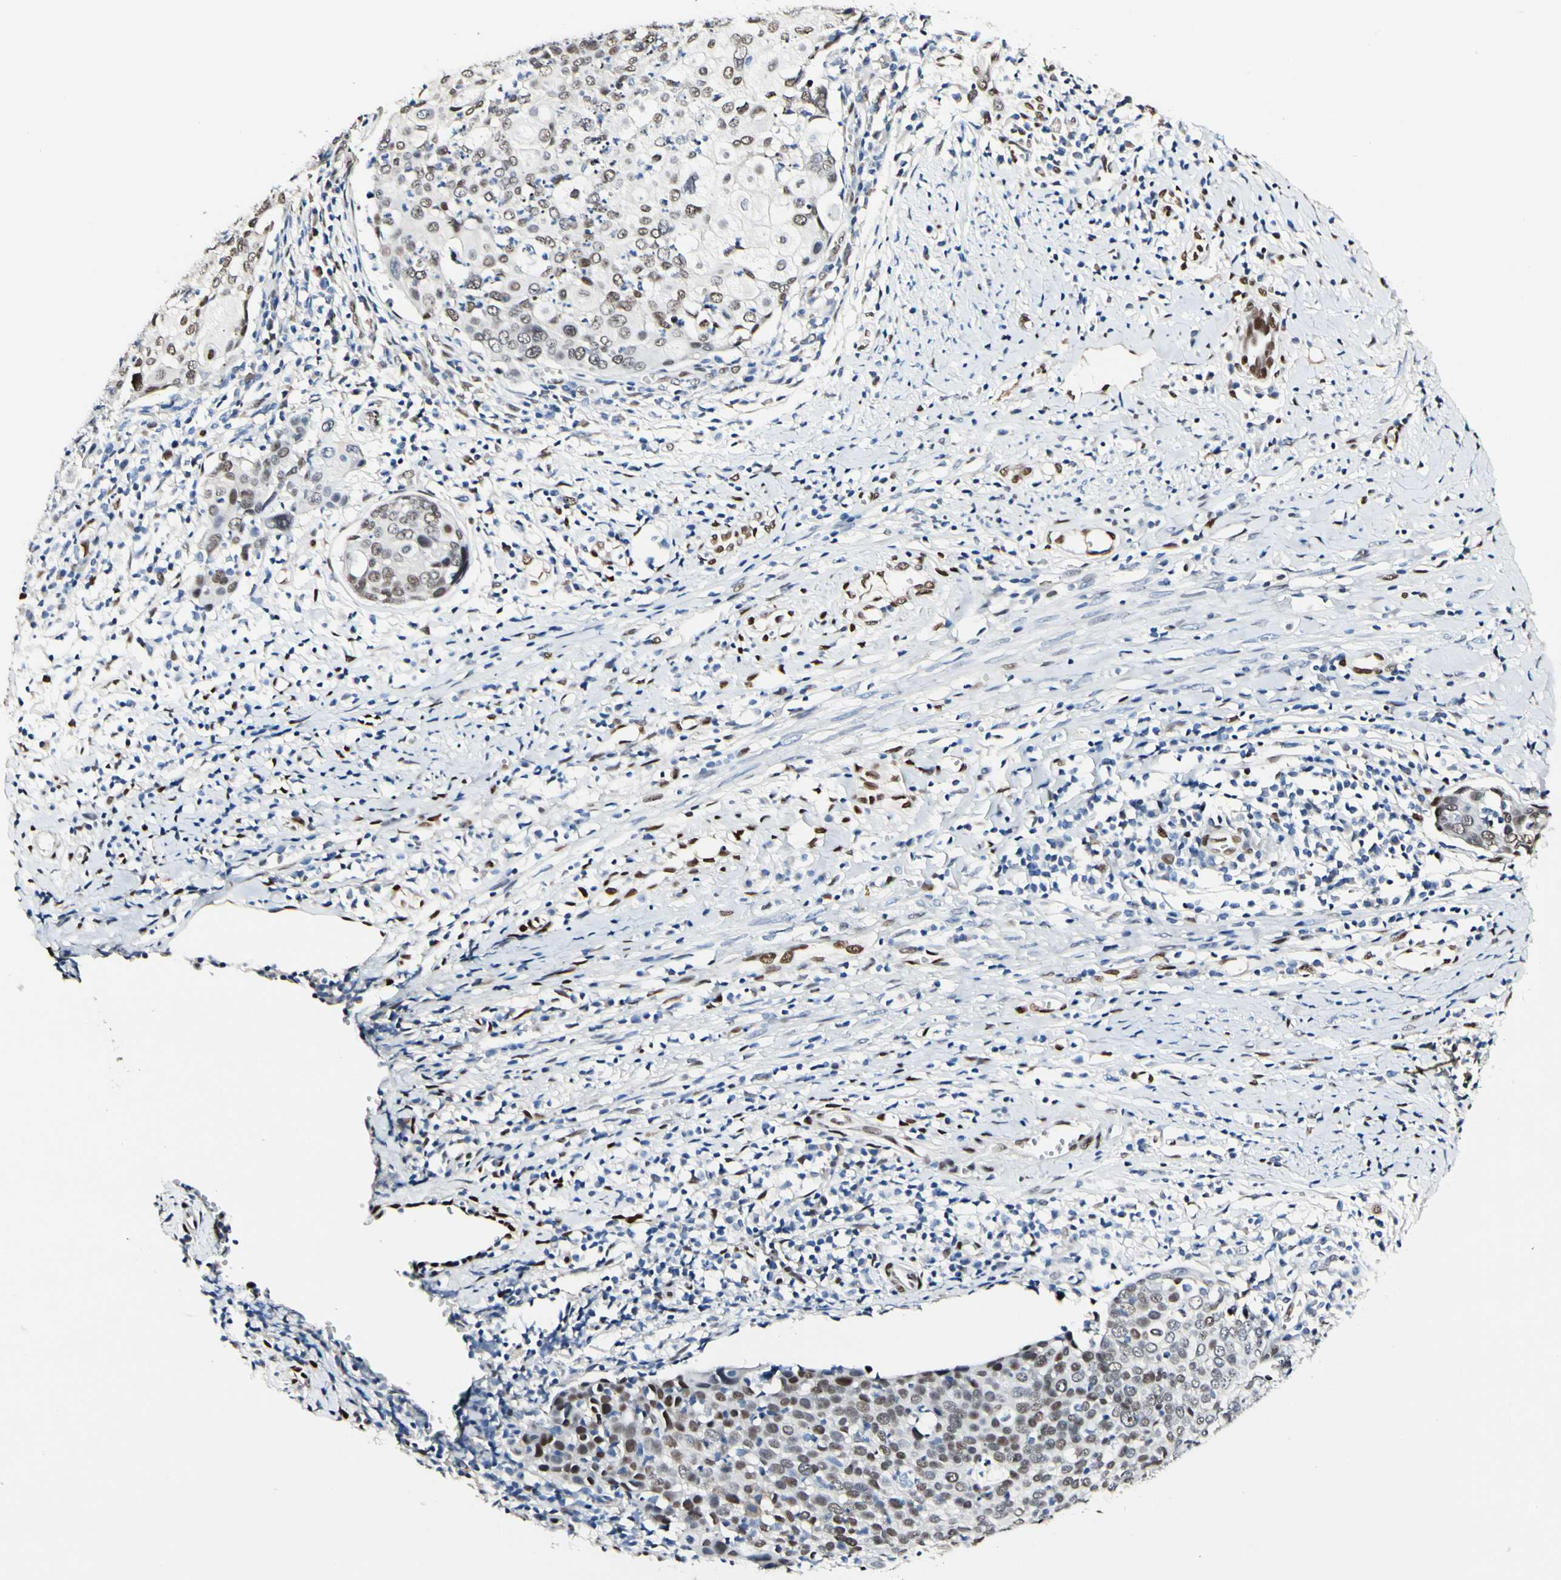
{"staining": {"intensity": "moderate", "quantity": ">75%", "location": "nuclear"}, "tissue": "cervical cancer", "cell_type": "Tumor cells", "image_type": "cancer", "snomed": [{"axis": "morphology", "description": "Squamous cell carcinoma, NOS"}, {"axis": "topography", "description": "Cervix"}], "caption": "IHC photomicrograph of neoplastic tissue: cervical cancer stained using IHC reveals medium levels of moderate protein expression localized specifically in the nuclear of tumor cells, appearing as a nuclear brown color.", "gene": "NFIA", "patient": {"sex": "female", "age": 40}}